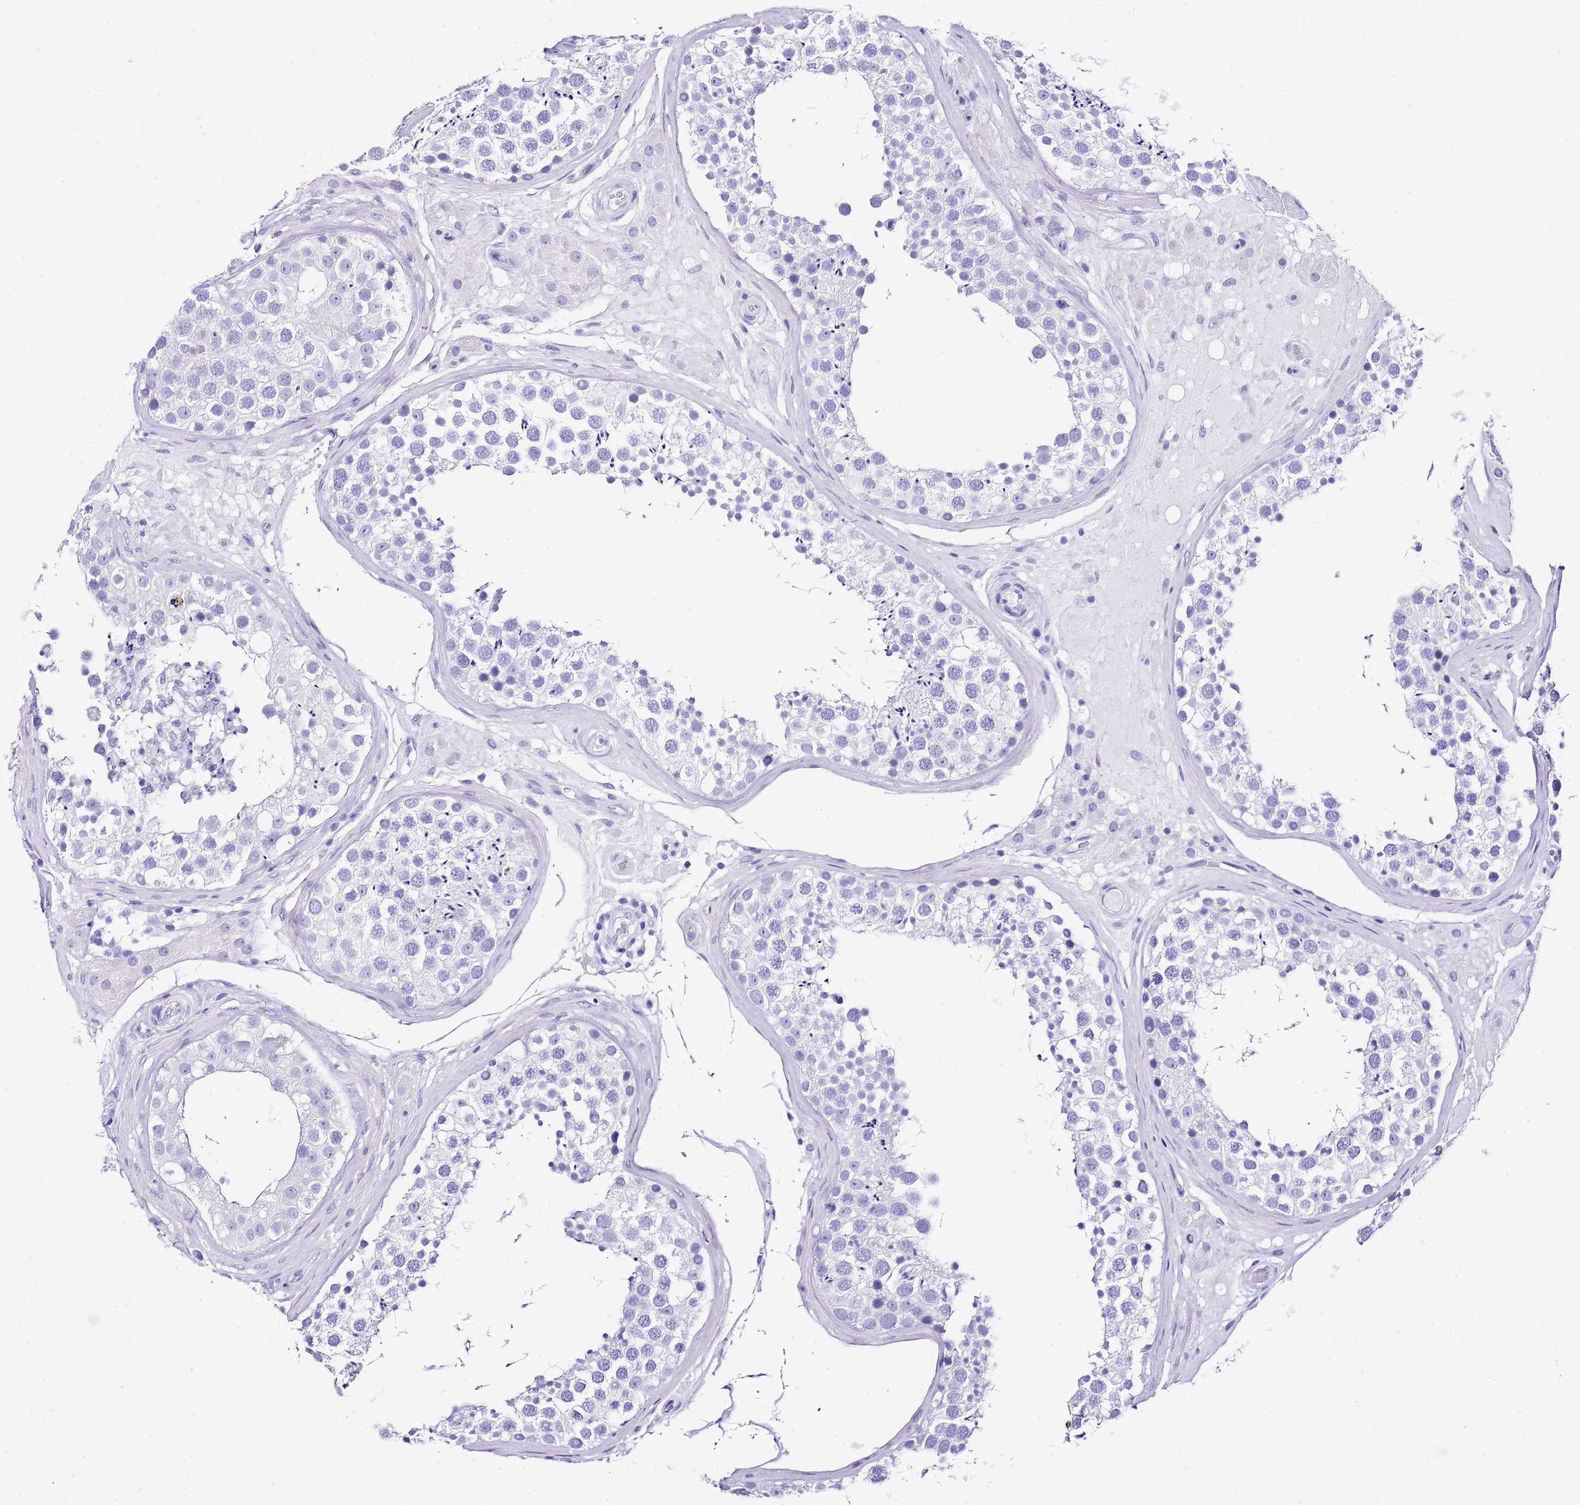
{"staining": {"intensity": "negative", "quantity": "none", "location": "none"}, "tissue": "testis", "cell_type": "Cells in seminiferous ducts", "image_type": "normal", "snomed": [{"axis": "morphology", "description": "Normal tissue, NOS"}, {"axis": "topography", "description": "Testis"}], "caption": "Immunohistochemical staining of benign testis shows no significant expression in cells in seminiferous ducts. The staining was performed using DAB (3,3'-diaminobenzidine) to visualize the protein expression in brown, while the nuclei were stained in blue with hematoxylin (Magnification: 20x).", "gene": "KCNC1", "patient": {"sex": "male", "age": 46}}